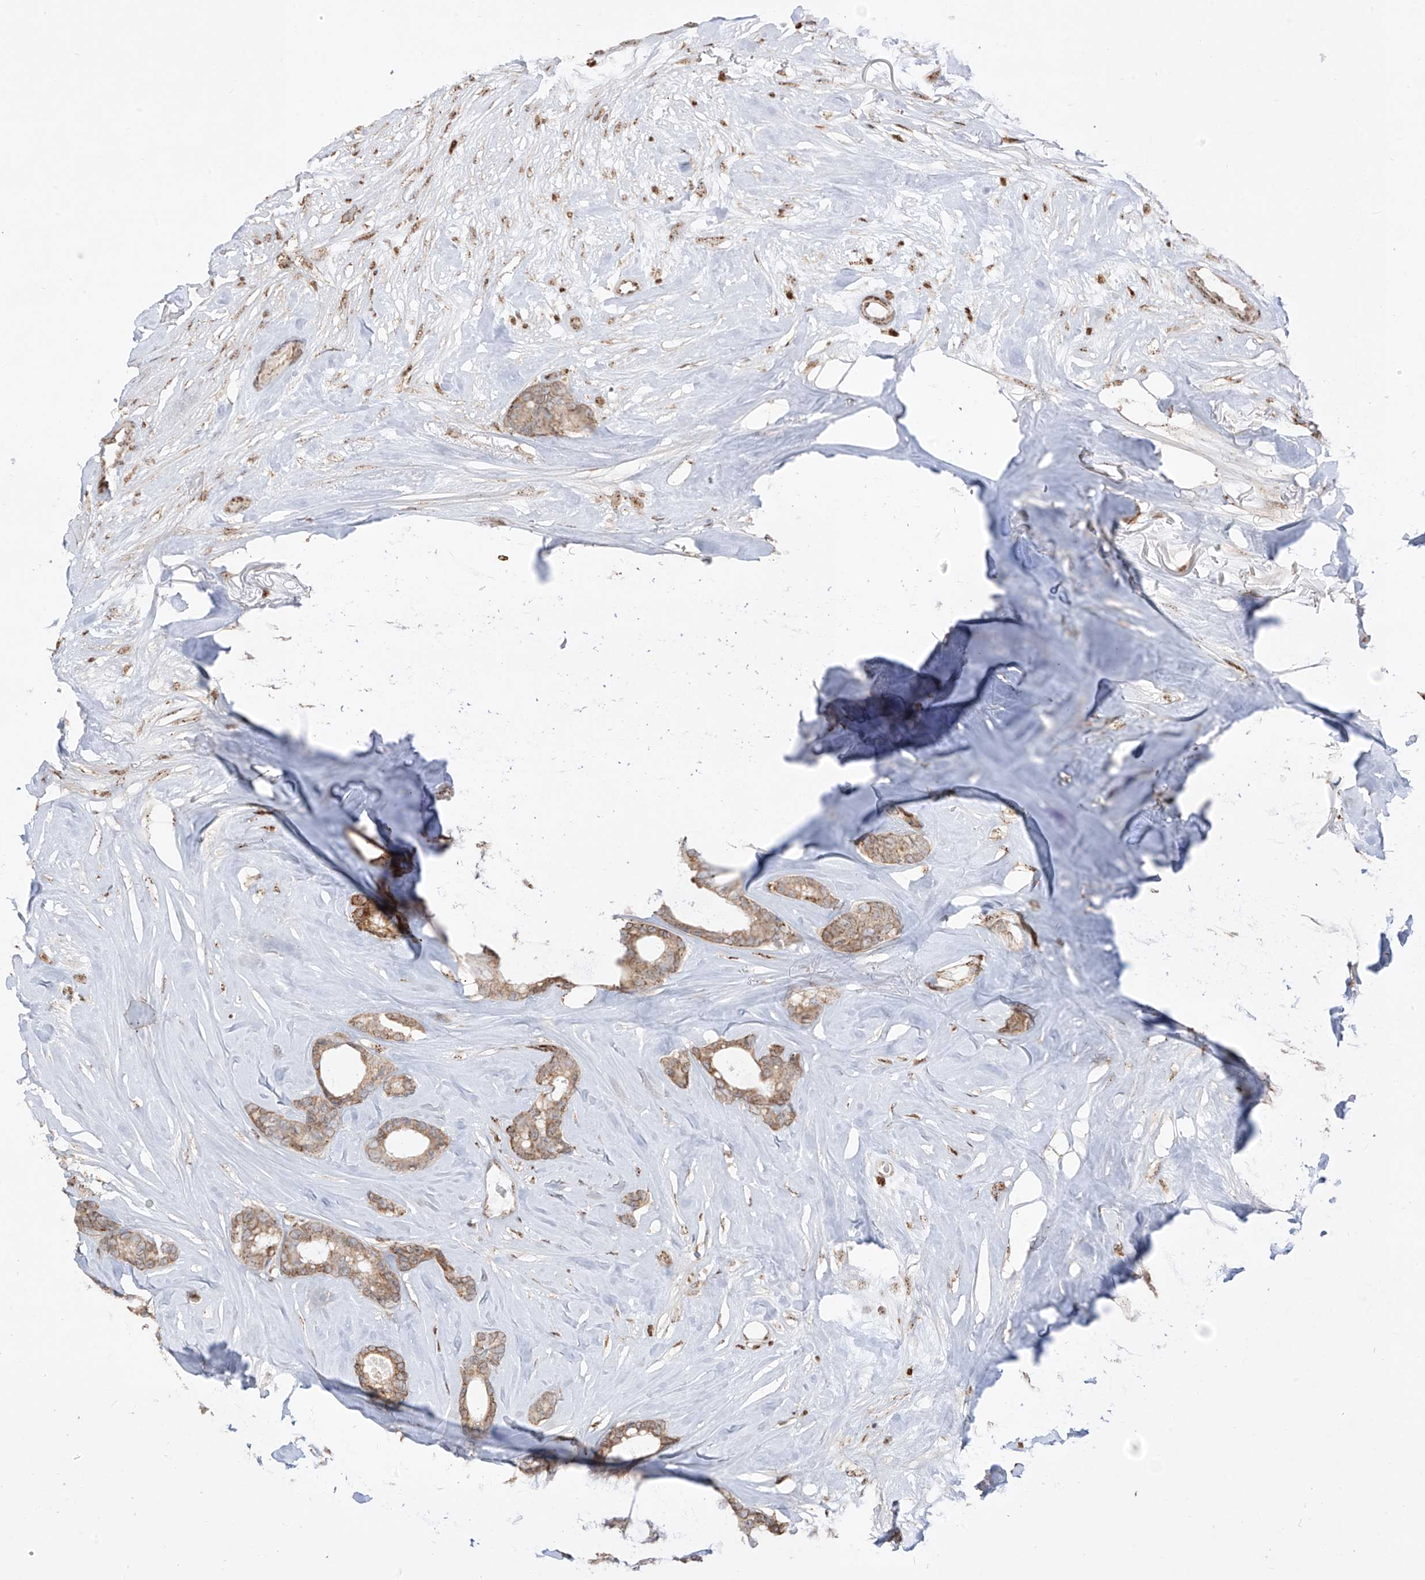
{"staining": {"intensity": "moderate", "quantity": ">75%", "location": "cytoplasmic/membranous"}, "tissue": "breast cancer", "cell_type": "Tumor cells", "image_type": "cancer", "snomed": [{"axis": "morphology", "description": "Duct carcinoma"}, {"axis": "topography", "description": "Breast"}], "caption": "Immunohistochemical staining of human breast cancer (intraductal carcinoma) demonstrates moderate cytoplasmic/membranous protein positivity in about >75% of tumor cells.", "gene": "ZBTB8A", "patient": {"sex": "female", "age": 87}}